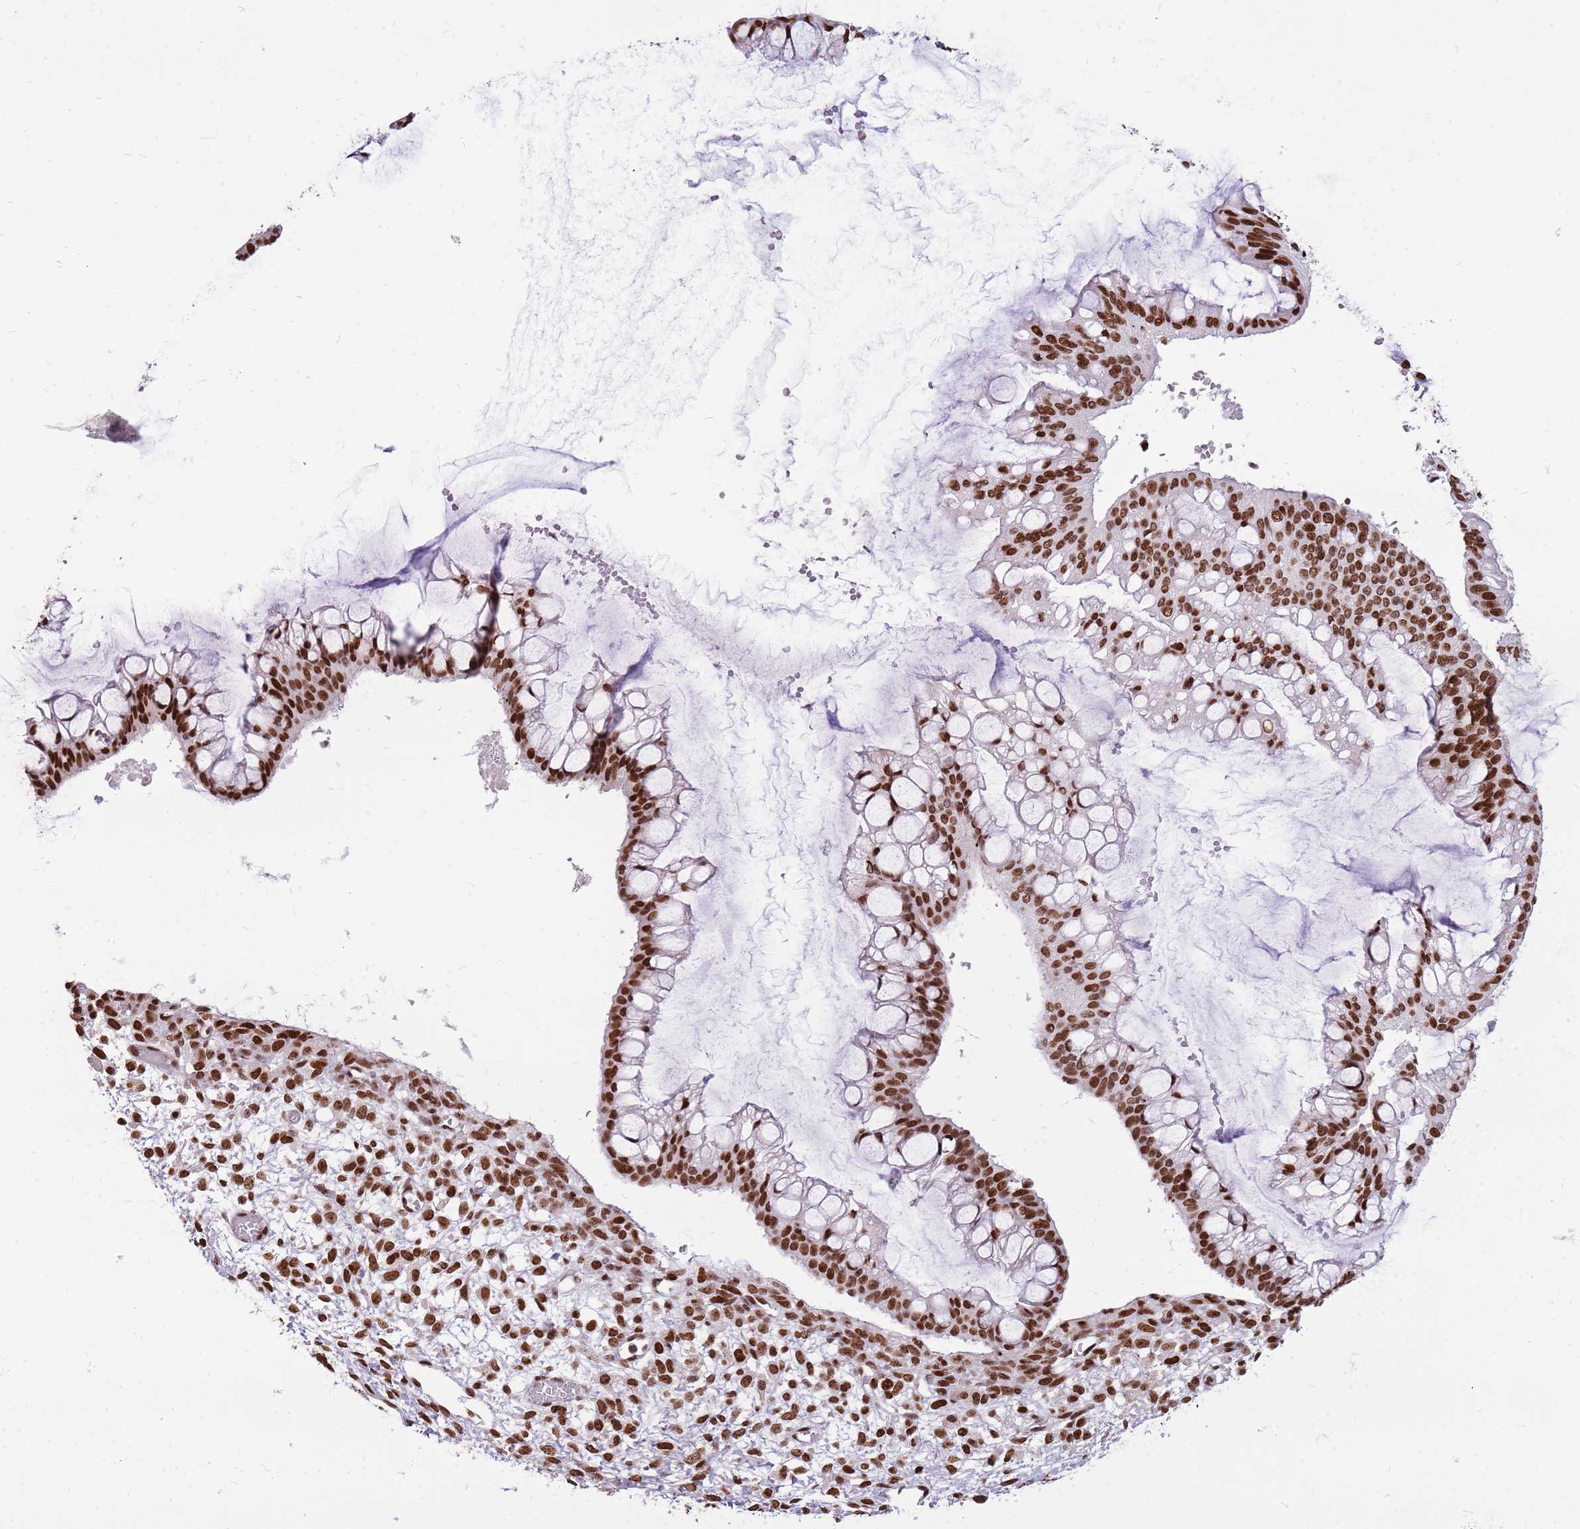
{"staining": {"intensity": "strong", "quantity": ">75%", "location": "nuclear"}, "tissue": "ovarian cancer", "cell_type": "Tumor cells", "image_type": "cancer", "snomed": [{"axis": "morphology", "description": "Cystadenocarcinoma, mucinous, NOS"}, {"axis": "topography", "description": "Ovary"}], "caption": "Immunohistochemical staining of human ovarian mucinous cystadenocarcinoma demonstrates high levels of strong nuclear protein staining in about >75% of tumor cells.", "gene": "WASHC4", "patient": {"sex": "female", "age": 73}}